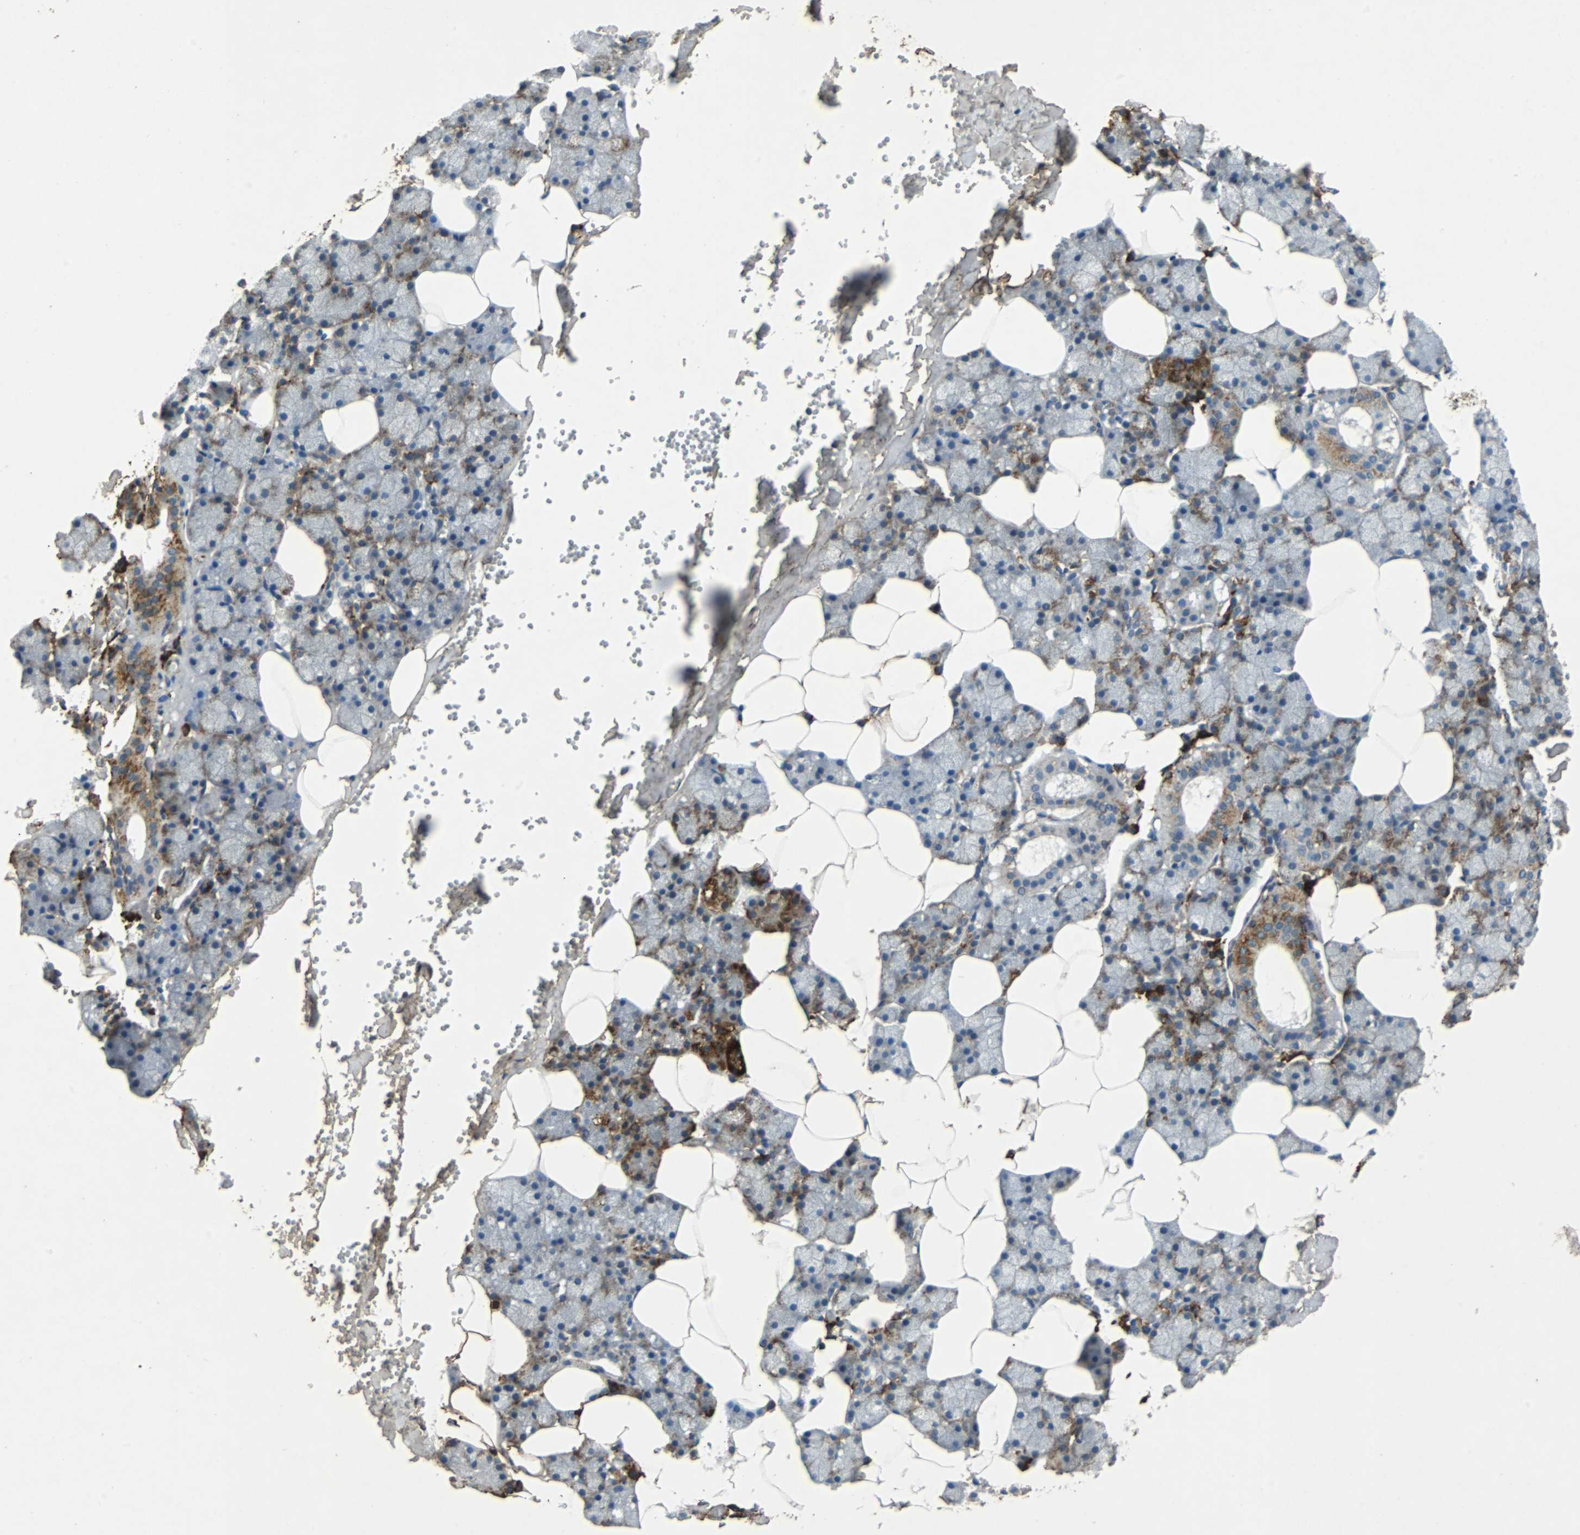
{"staining": {"intensity": "strong", "quantity": "25%-75%", "location": "cytoplasmic/membranous"}, "tissue": "salivary gland", "cell_type": "Glandular cells", "image_type": "normal", "snomed": [{"axis": "morphology", "description": "Normal tissue, NOS"}, {"axis": "topography", "description": "Salivary gland"}], "caption": "Strong cytoplasmic/membranous positivity is appreciated in approximately 25%-75% of glandular cells in normal salivary gland.", "gene": "NAA10", "patient": {"sex": "male", "age": 62}}